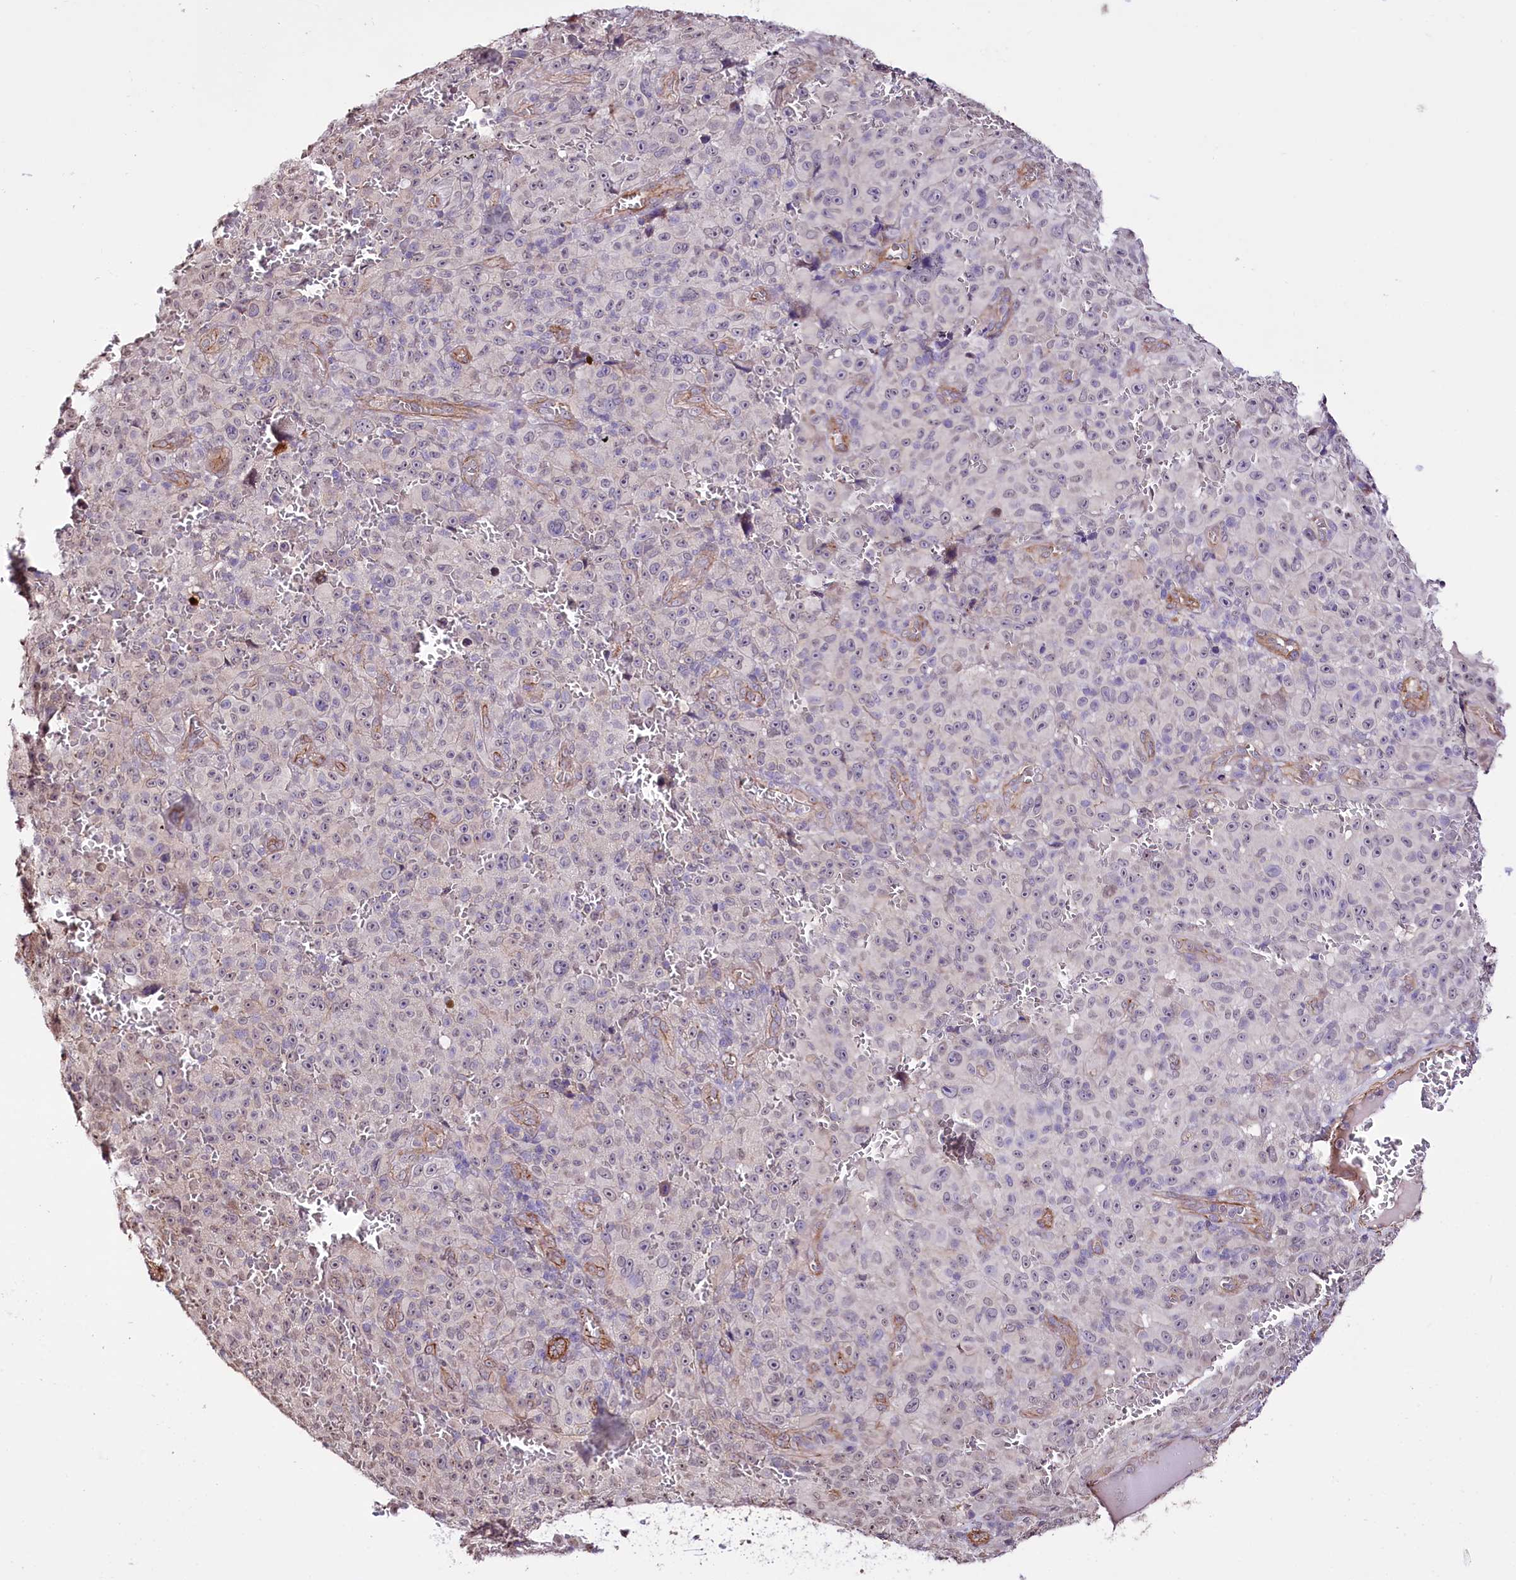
{"staining": {"intensity": "negative", "quantity": "none", "location": "none"}, "tissue": "melanoma", "cell_type": "Tumor cells", "image_type": "cancer", "snomed": [{"axis": "morphology", "description": "Malignant melanoma, NOS"}, {"axis": "topography", "description": "Skin"}], "caption": "Protein analysis of melanoma displays no significant expression in tumor cells. (DAB (3,3'-diaminobenzidine) IHC visualized using brightfield microscopy, high magnification).", "gene": "ST7", "patient": {"sex": "female", "age": 82}}